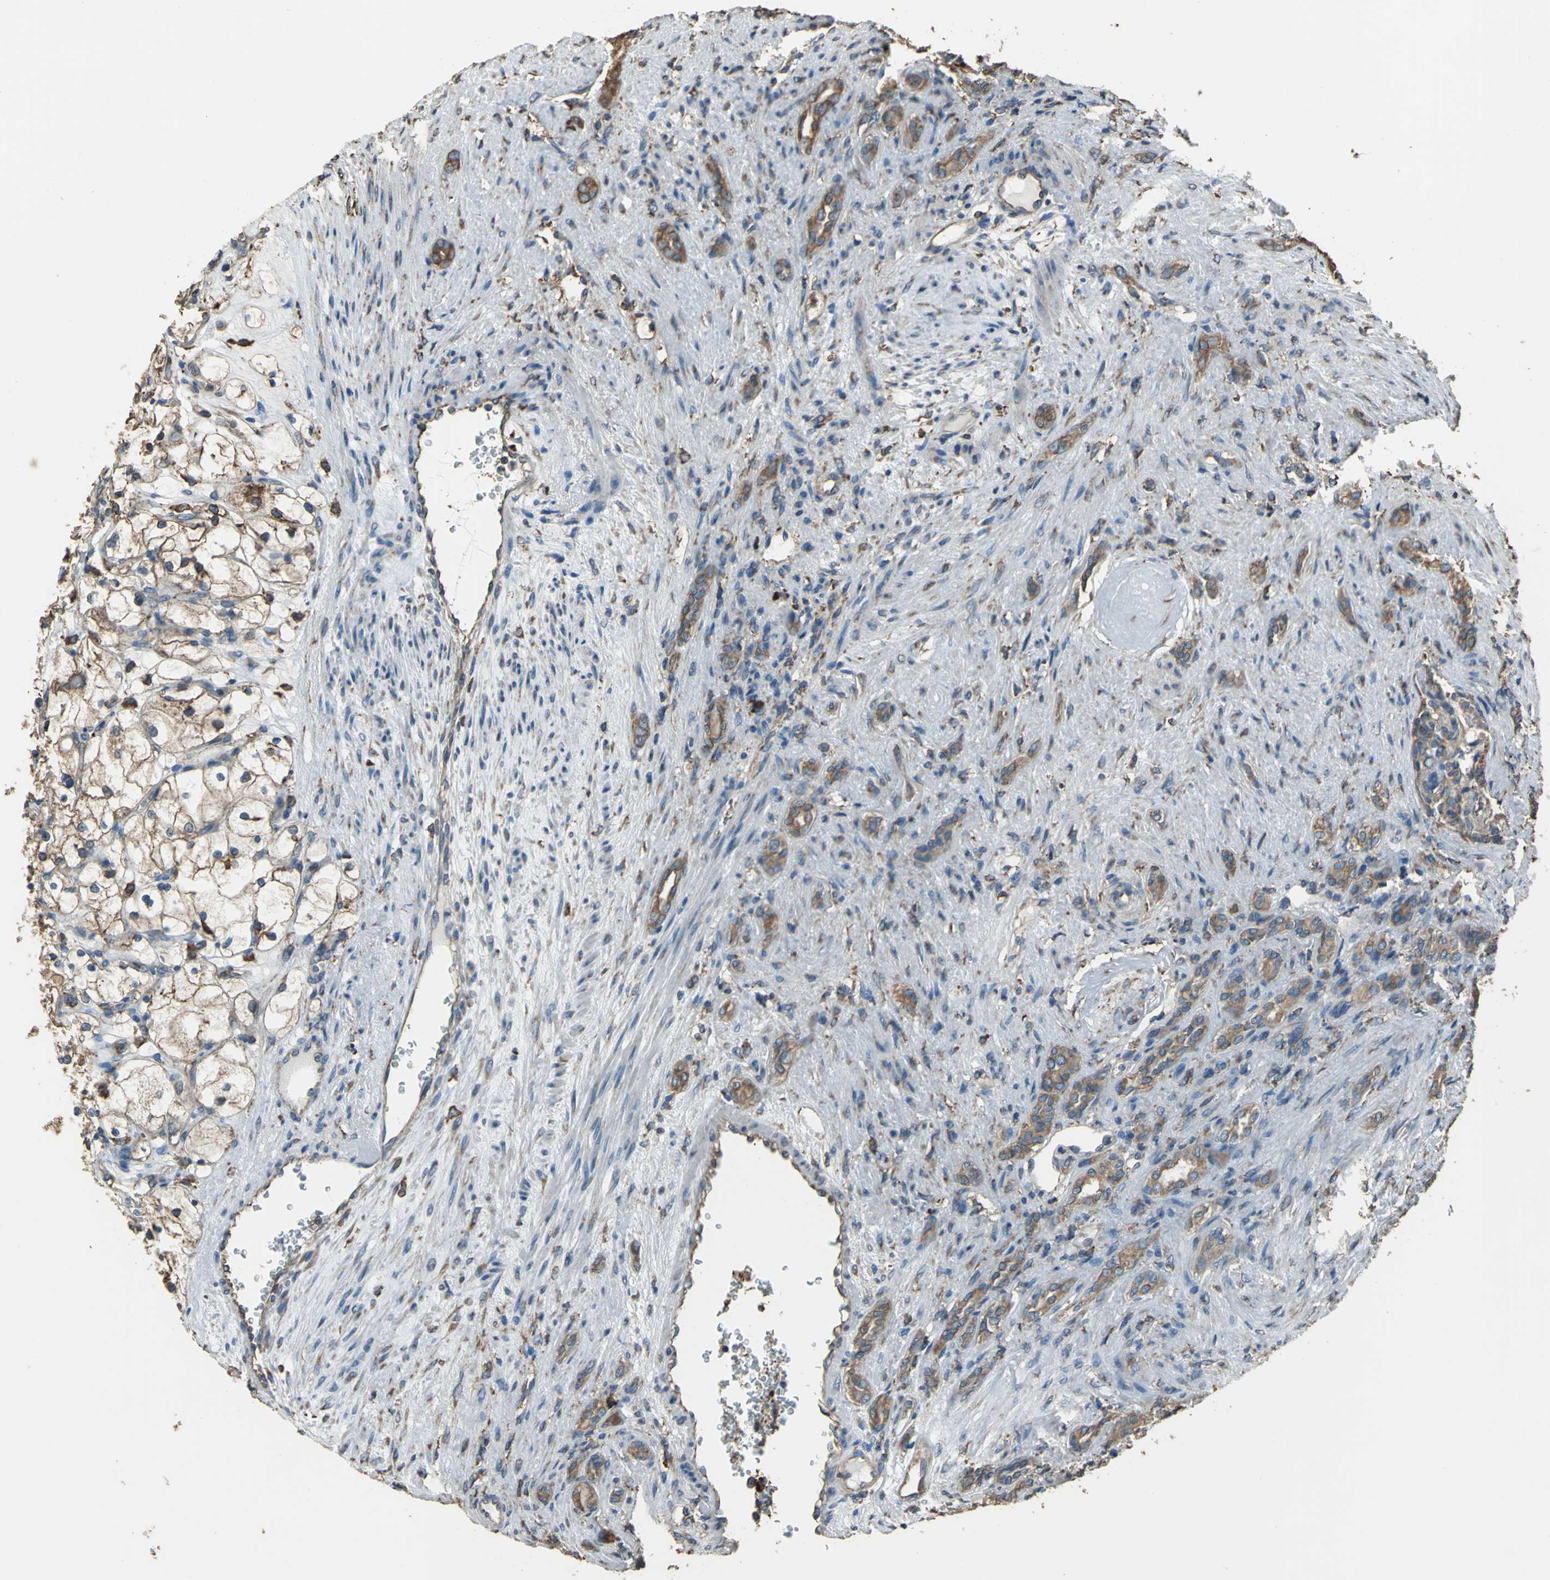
{"staining": {"intensity": "moderate", "quantity": ">75%", "location": "cytoplasmic/membranous"}, "tissue": "renal cancer", "cell_type": "Tumor cells", "image_type": "cancer", "snomed": [{"axis": "morphology", "description": "Adenocarcinoma, NOS"}, {"axis": "topography", "description": "Kidney"}], "caption": "The image reveals immunohistochemical staining of renal cancer. There is moderate cytoplasmic/membranous positivity is appreciated in about >75% of tumor cells.", "gene": "GPANK1", "patient": {"sex": "female", "age": 83}}